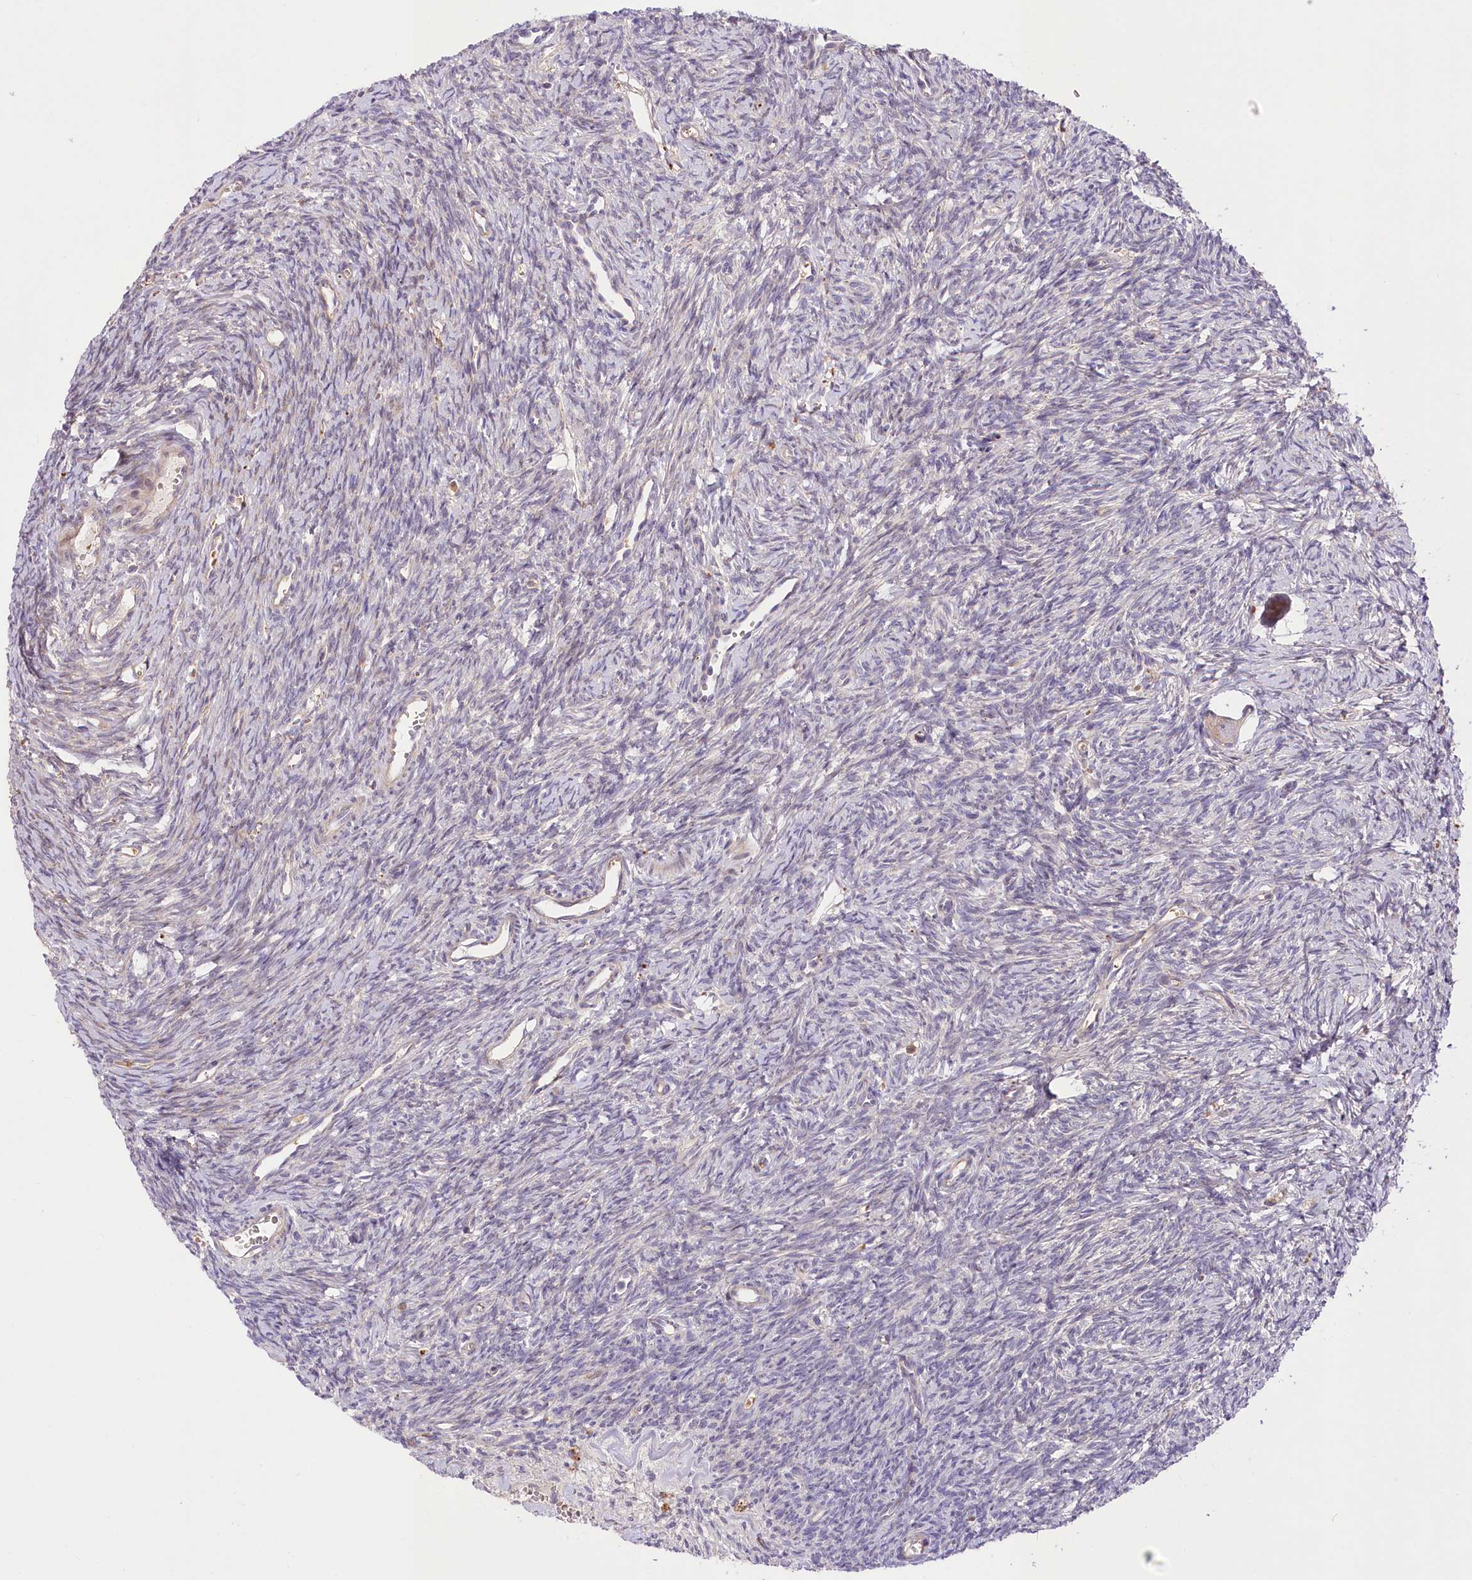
{"staining": {"intensity": "negative", "quantity": "none", "location": "none"}, "tissue": "ovary", "cell_type": "Follicle cells", "image_type": "normal", "snomed": [{"axis": "morphology", "description": "Normal tissue, NOS"}, {"axis": "topography", "description": "Ovary"}], "caption": "High power microscopy micrograph of an IHC histopathology image of benign ovary, revealing no significant expression in follicle cells. (Immunohistochemistry, brightfield microscopy, high magnification).", "gene": "TRUB1", "patient": {"sex": "female", "age": 39}}